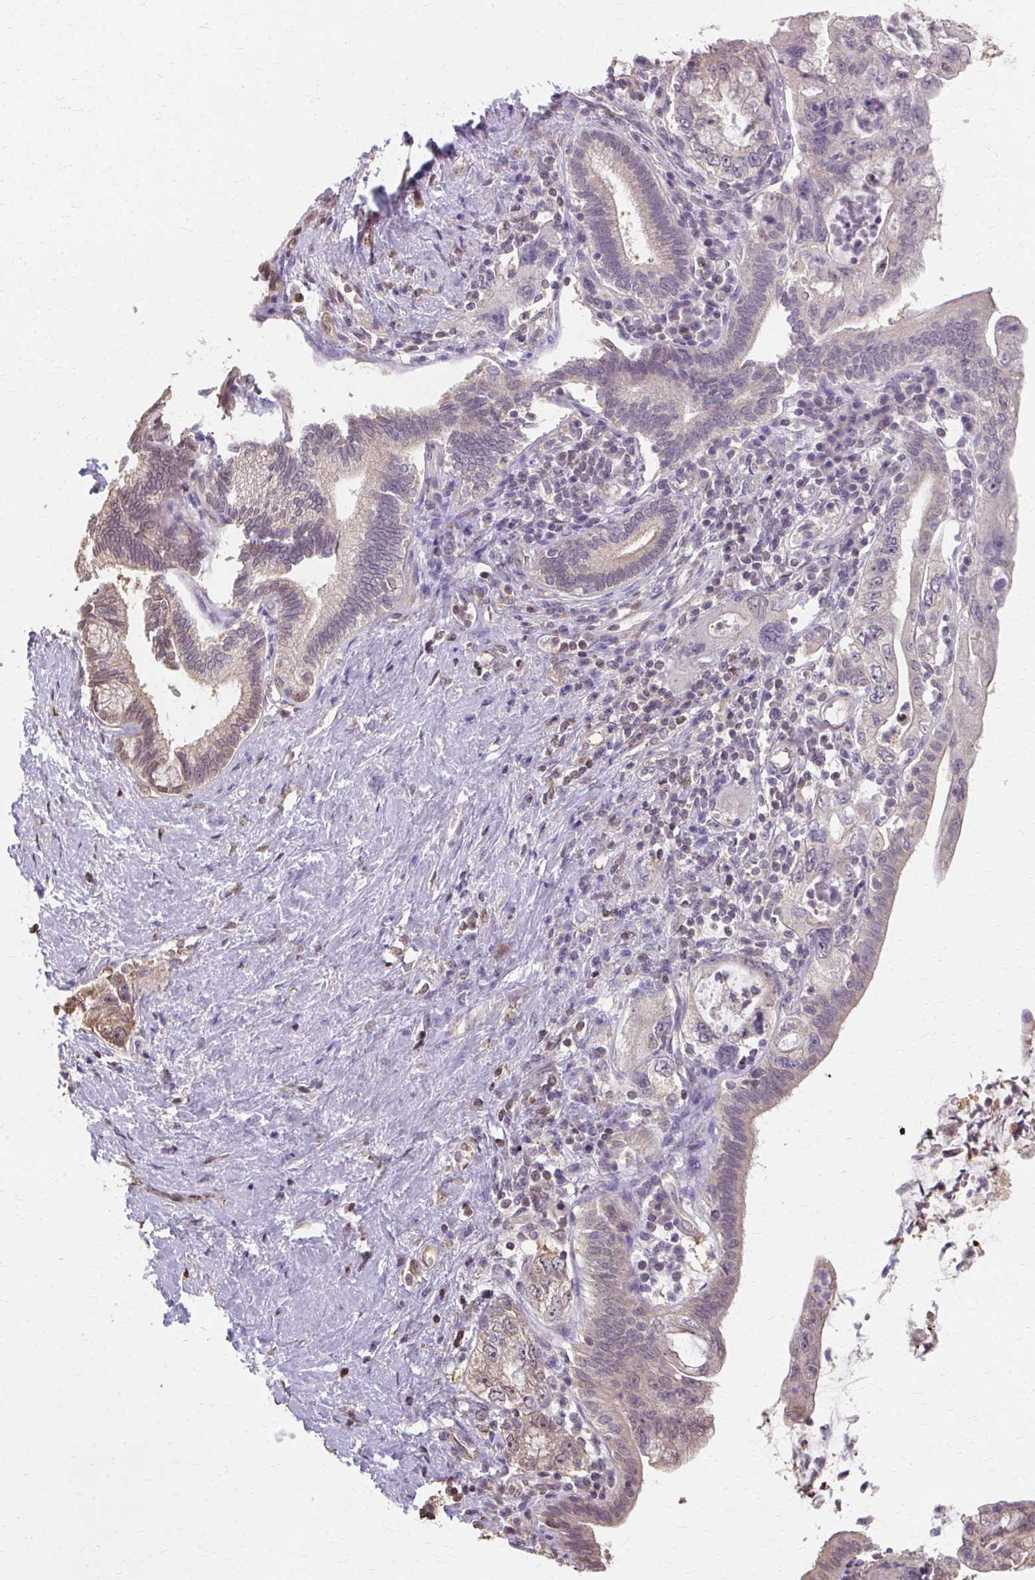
{"staining": {"intensity": "weak", "quantity": "25%-75%", "location": "cytoplasmic/membranous"}, "tissue": "pancreatic cancer", "cell_type": "Tumor cells", "image_type": "cancer", "snomed": [{"axis": "morphology", "description": "Adenocarcinoma, NOS"}, {"axis": "topography", "description": "Pancreas"}], "caption": "A low amount of weak cytoplasmic/membranous staining is present in about 25%-75% of tumor cells in pancreatic cancer (adenocarcinoma) tissue.", "gene": "RABGAP1L", "patient": {"sex": "female", "age": 73}}